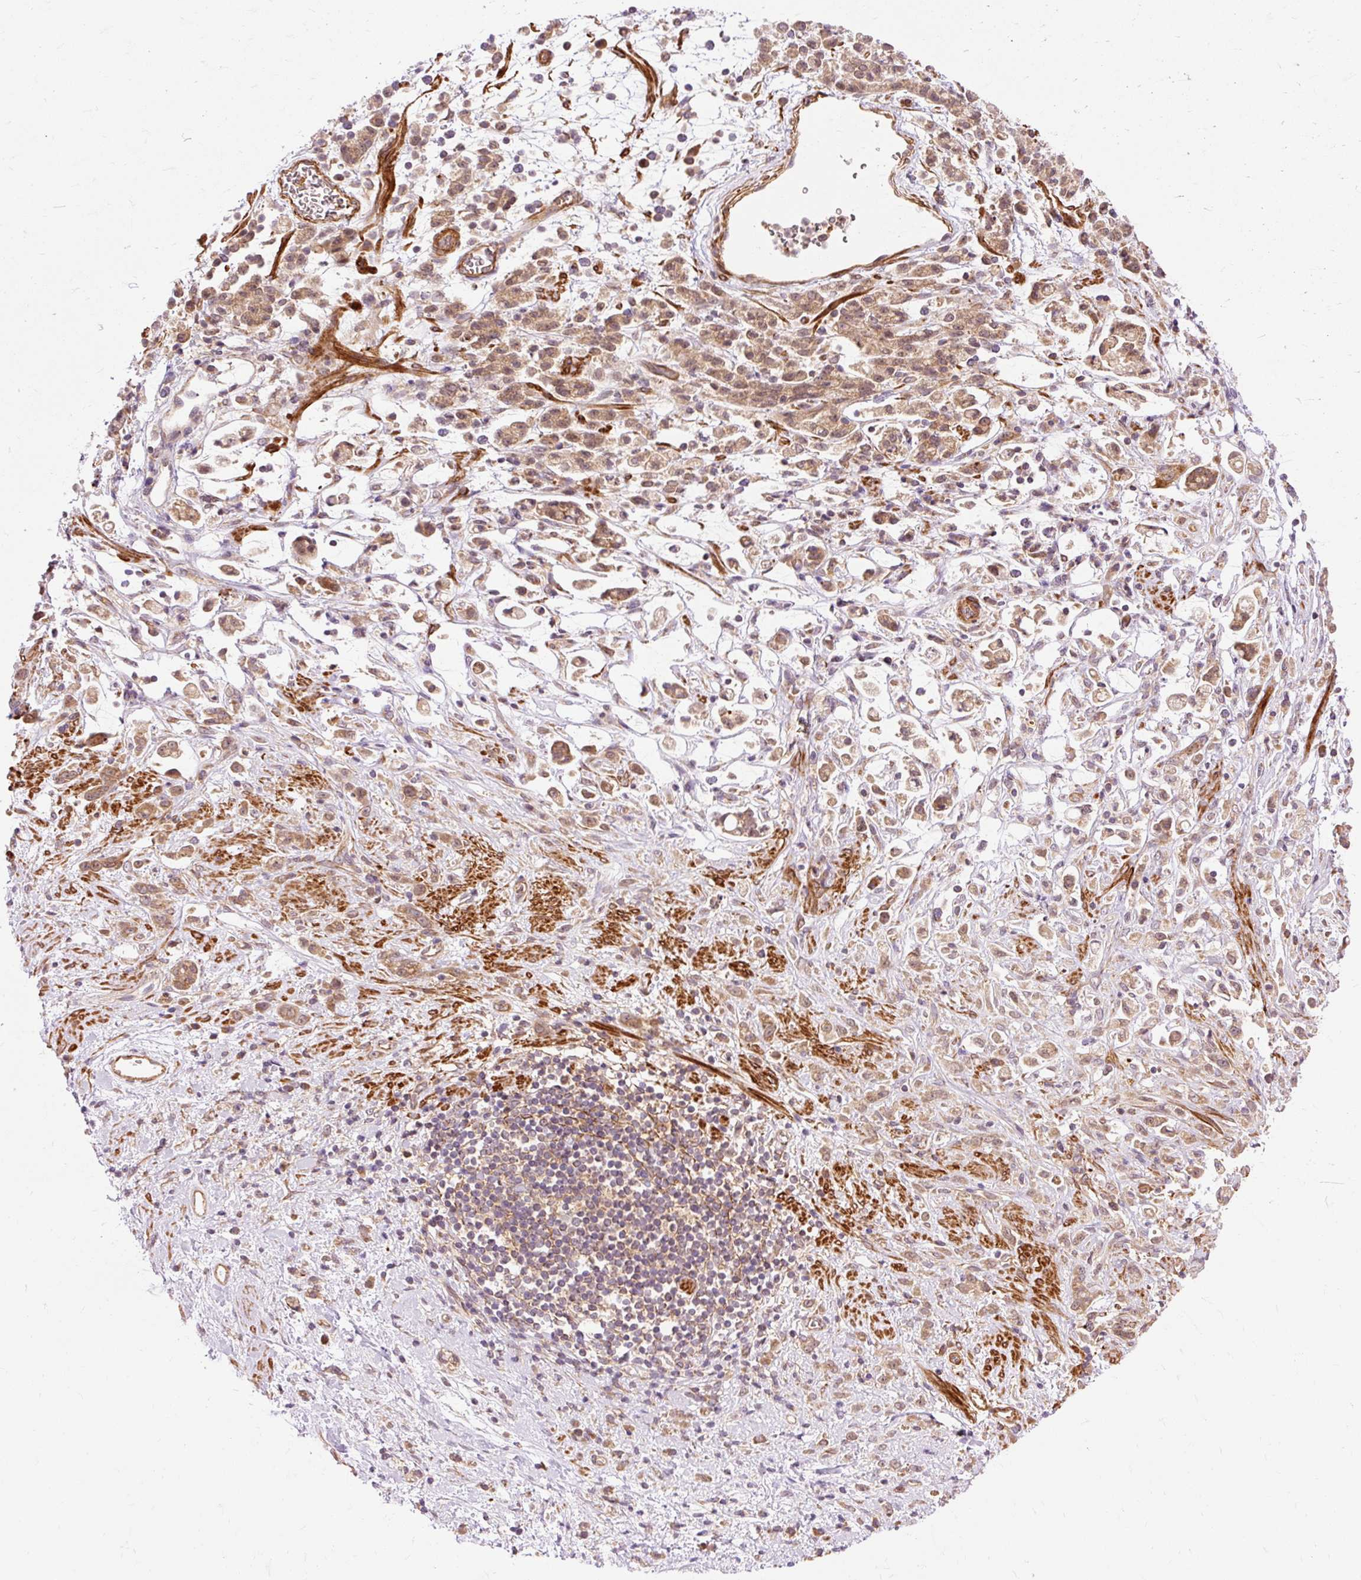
{"staining": {"intensity": "moderate", "quantity": ">75%", "location": "cytoplasmic/membranous"}, "tissue": "stomach cancer", "cell_type": "Tumor cells", "image_type": "cancer", "snomed": [{"axis": "morphology", "description": "Adenocarcinoma, NOS"}, {"axis": "topography", "description": "Stomach"}], "caption": "Moderate cytoplasmic/membranous positivity for a protein is seen in approximately >75% of tumor cells of stomach adenocarcinoma using IHC.", "gene": "RIPOR3", "patient": {"sex": "female", "age": 60}}